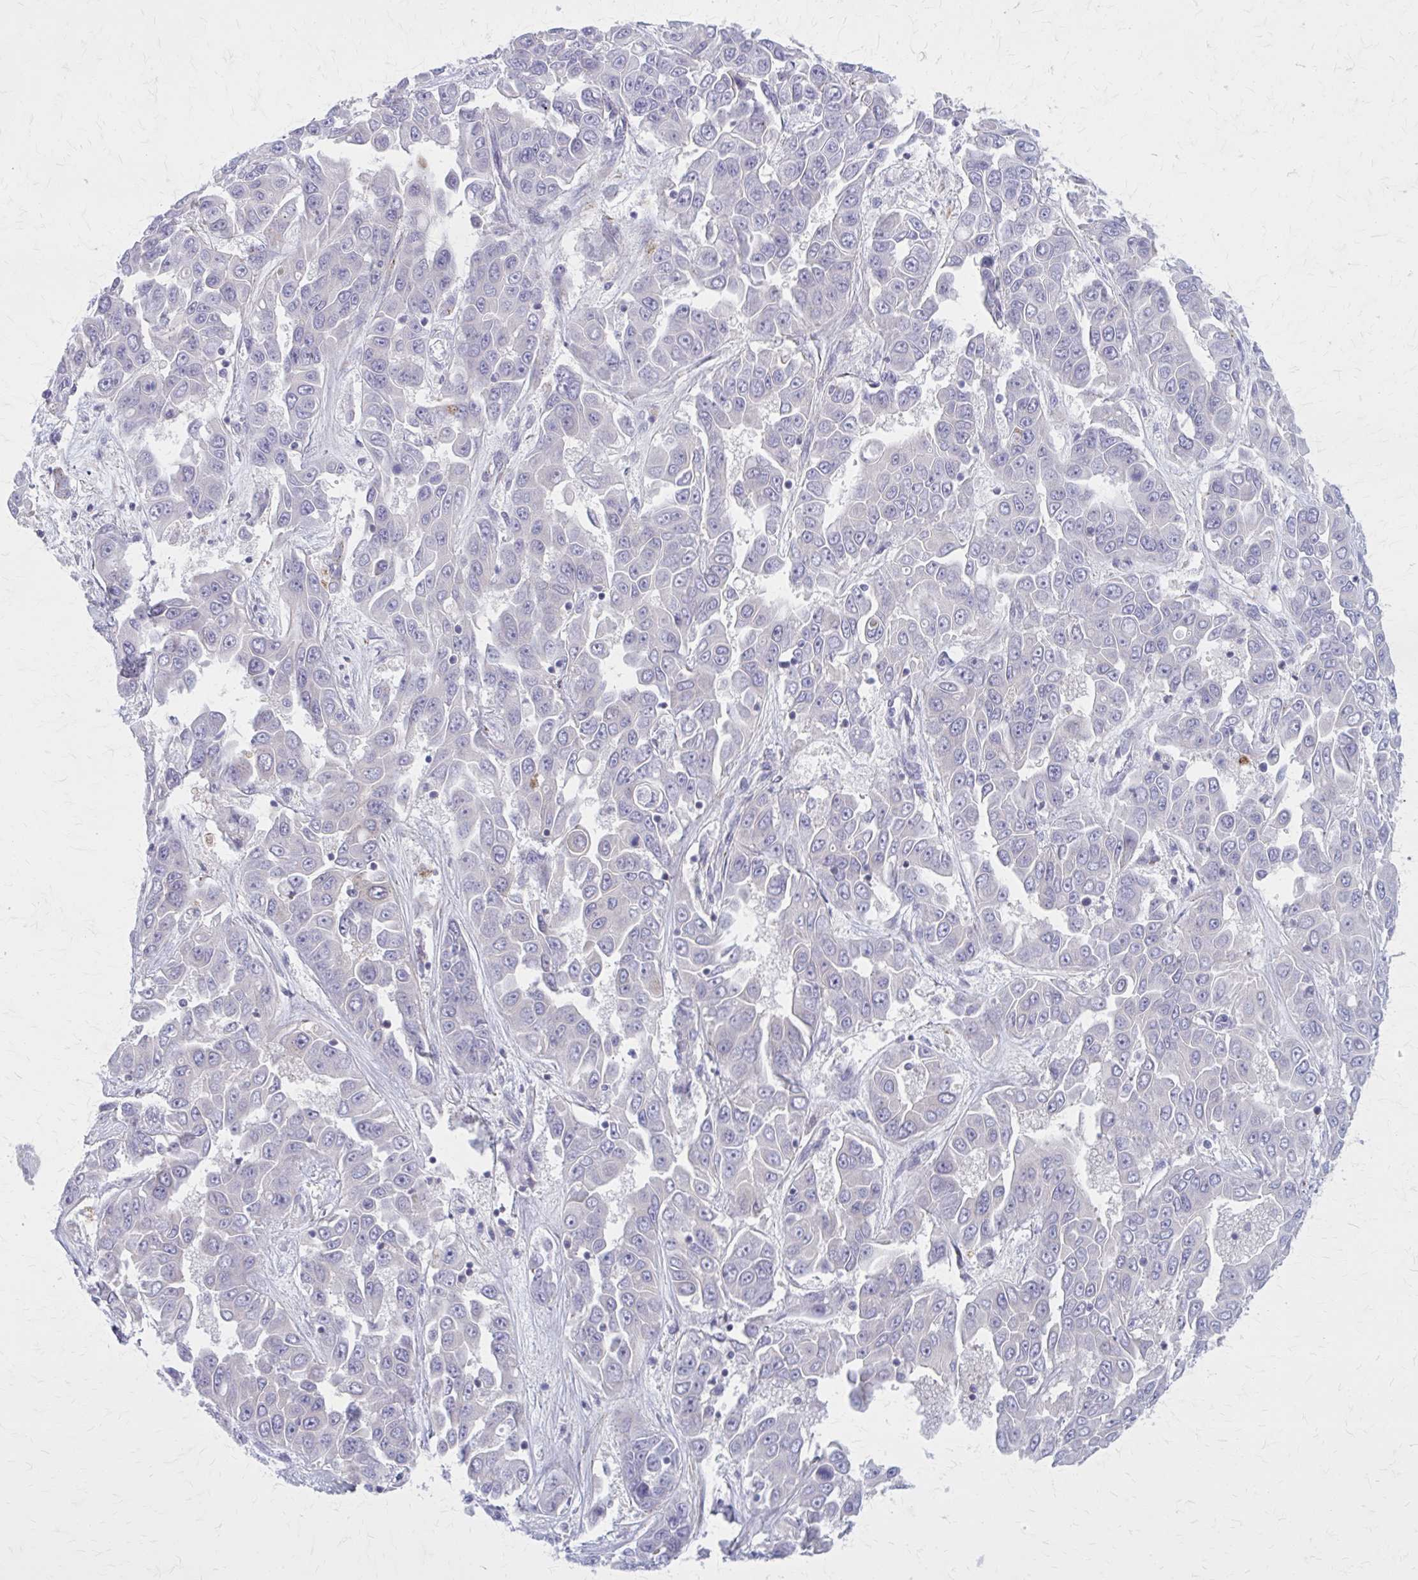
{"staining": {"intensity": "negative", "quantity": "none", "location": "none"}, "tissue": "liver cancer", "cell_type": "Tumor cells", "image_type": "cancer", "snomed": [{"axis": "morphology", "description": "Cholangiocarcinoma"}, {"axis": "topography", "description": "Liver"}], "caption": "A high-resolution micrograph shows immunohistochemistry staining of liver cholangiocarcinoma, which exhibits no significant expression in tumor cells.", "gene": "PITPNM1", "patient": {"sex": "female", "age": 52}}